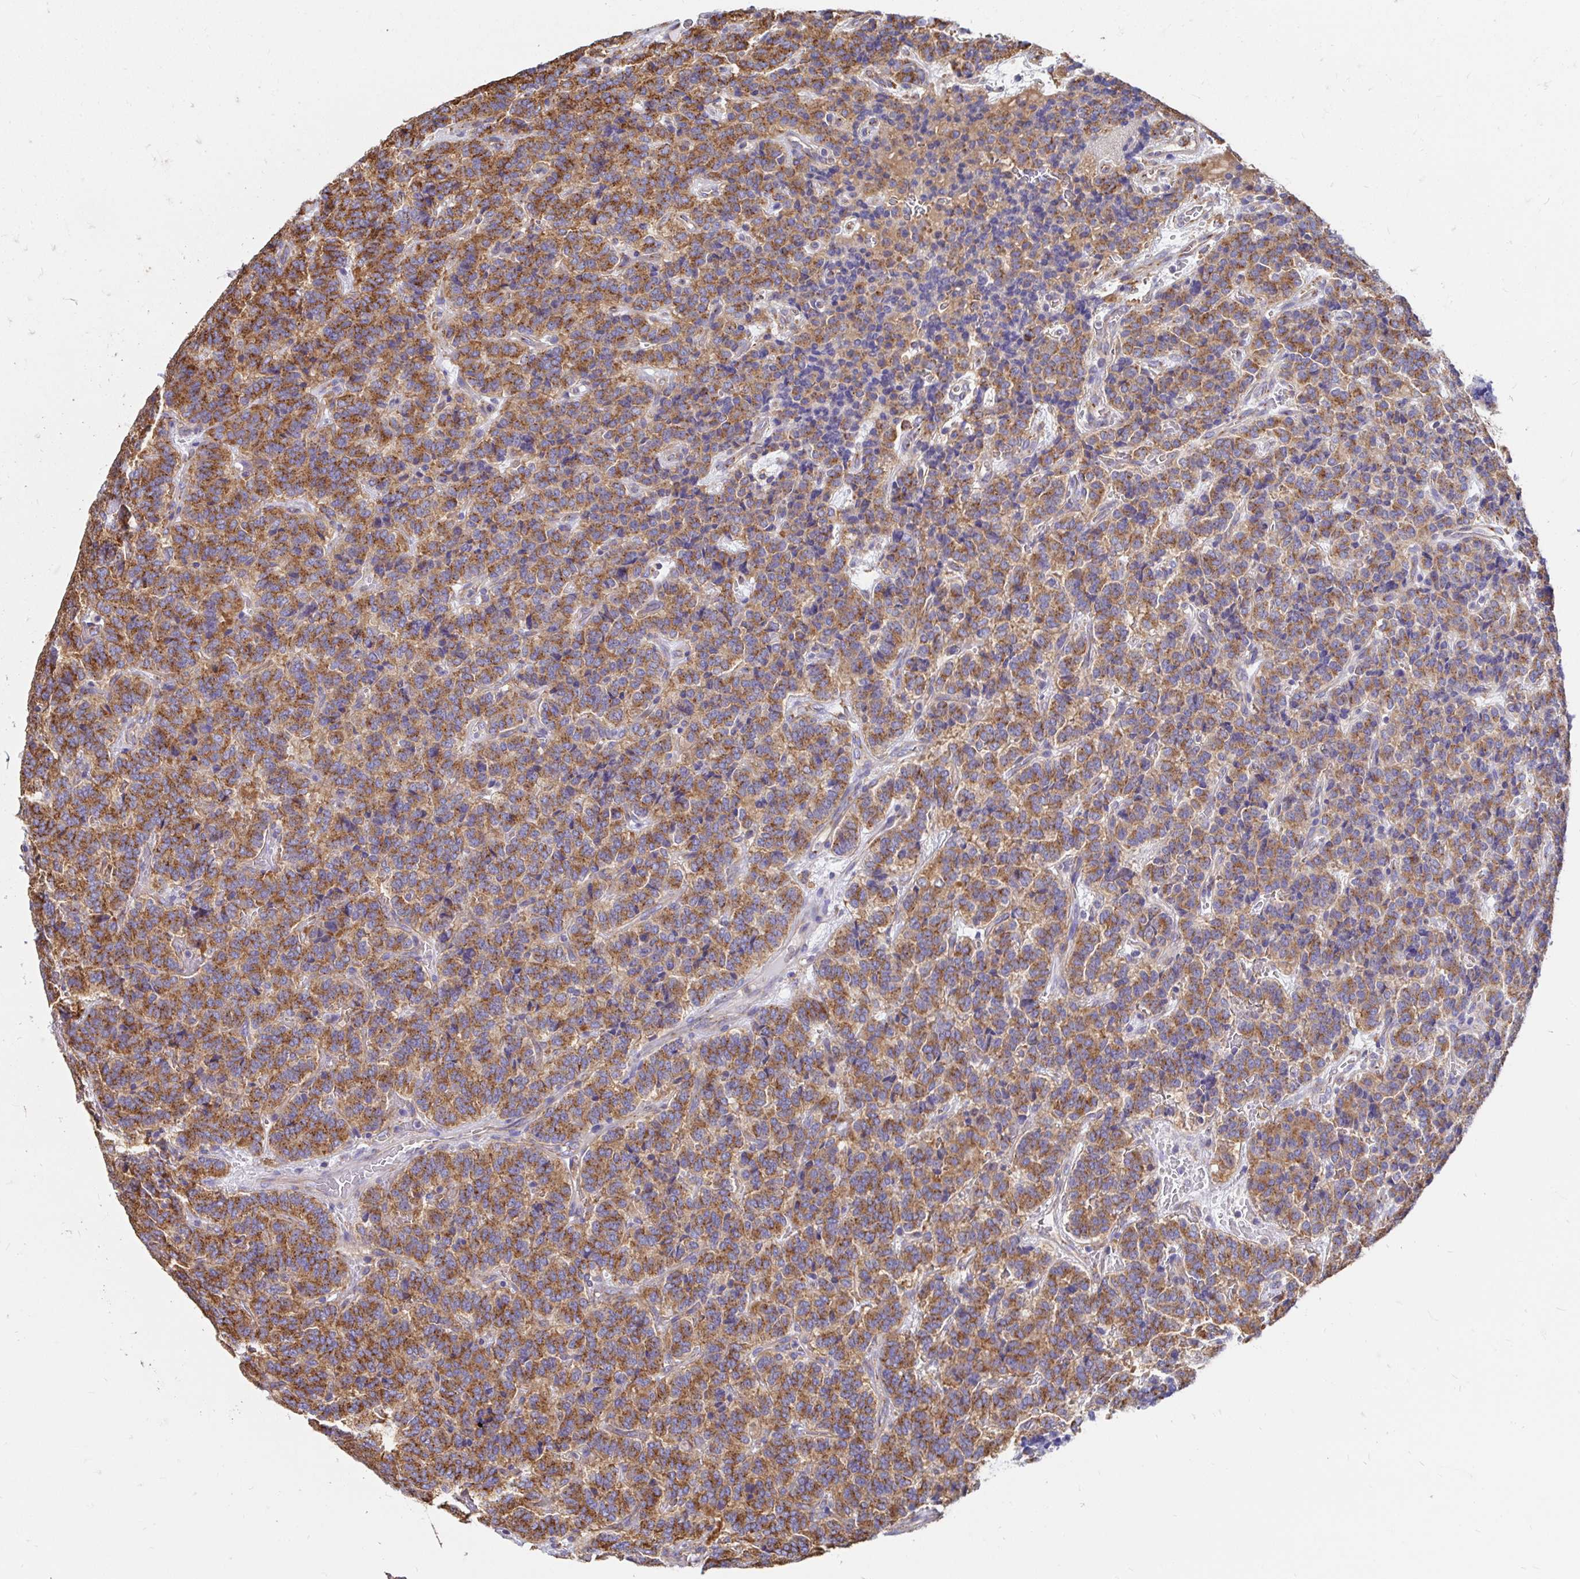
{"staining": {"intensity": "moderate", "quantity": ">75%", "location": "cytoplasmic/membranous"}, "tissue": "carcinoid", "cell_type": "Tumor cells", "image_type": "cancer", "snomed": [{"axis": "morphology", "description": "Carcinoid, malignant, NOS"}, {"axis": "topography", "description": "Pancreas"}], "caption": "The micrograph demonstrates a brown stain indicating the presence of a protein in the cytoplasmic/membranous of tumor cells in malignant carcinoid.", "gene": "CLTC", "patient": {"sex": "male", "age": 36}}